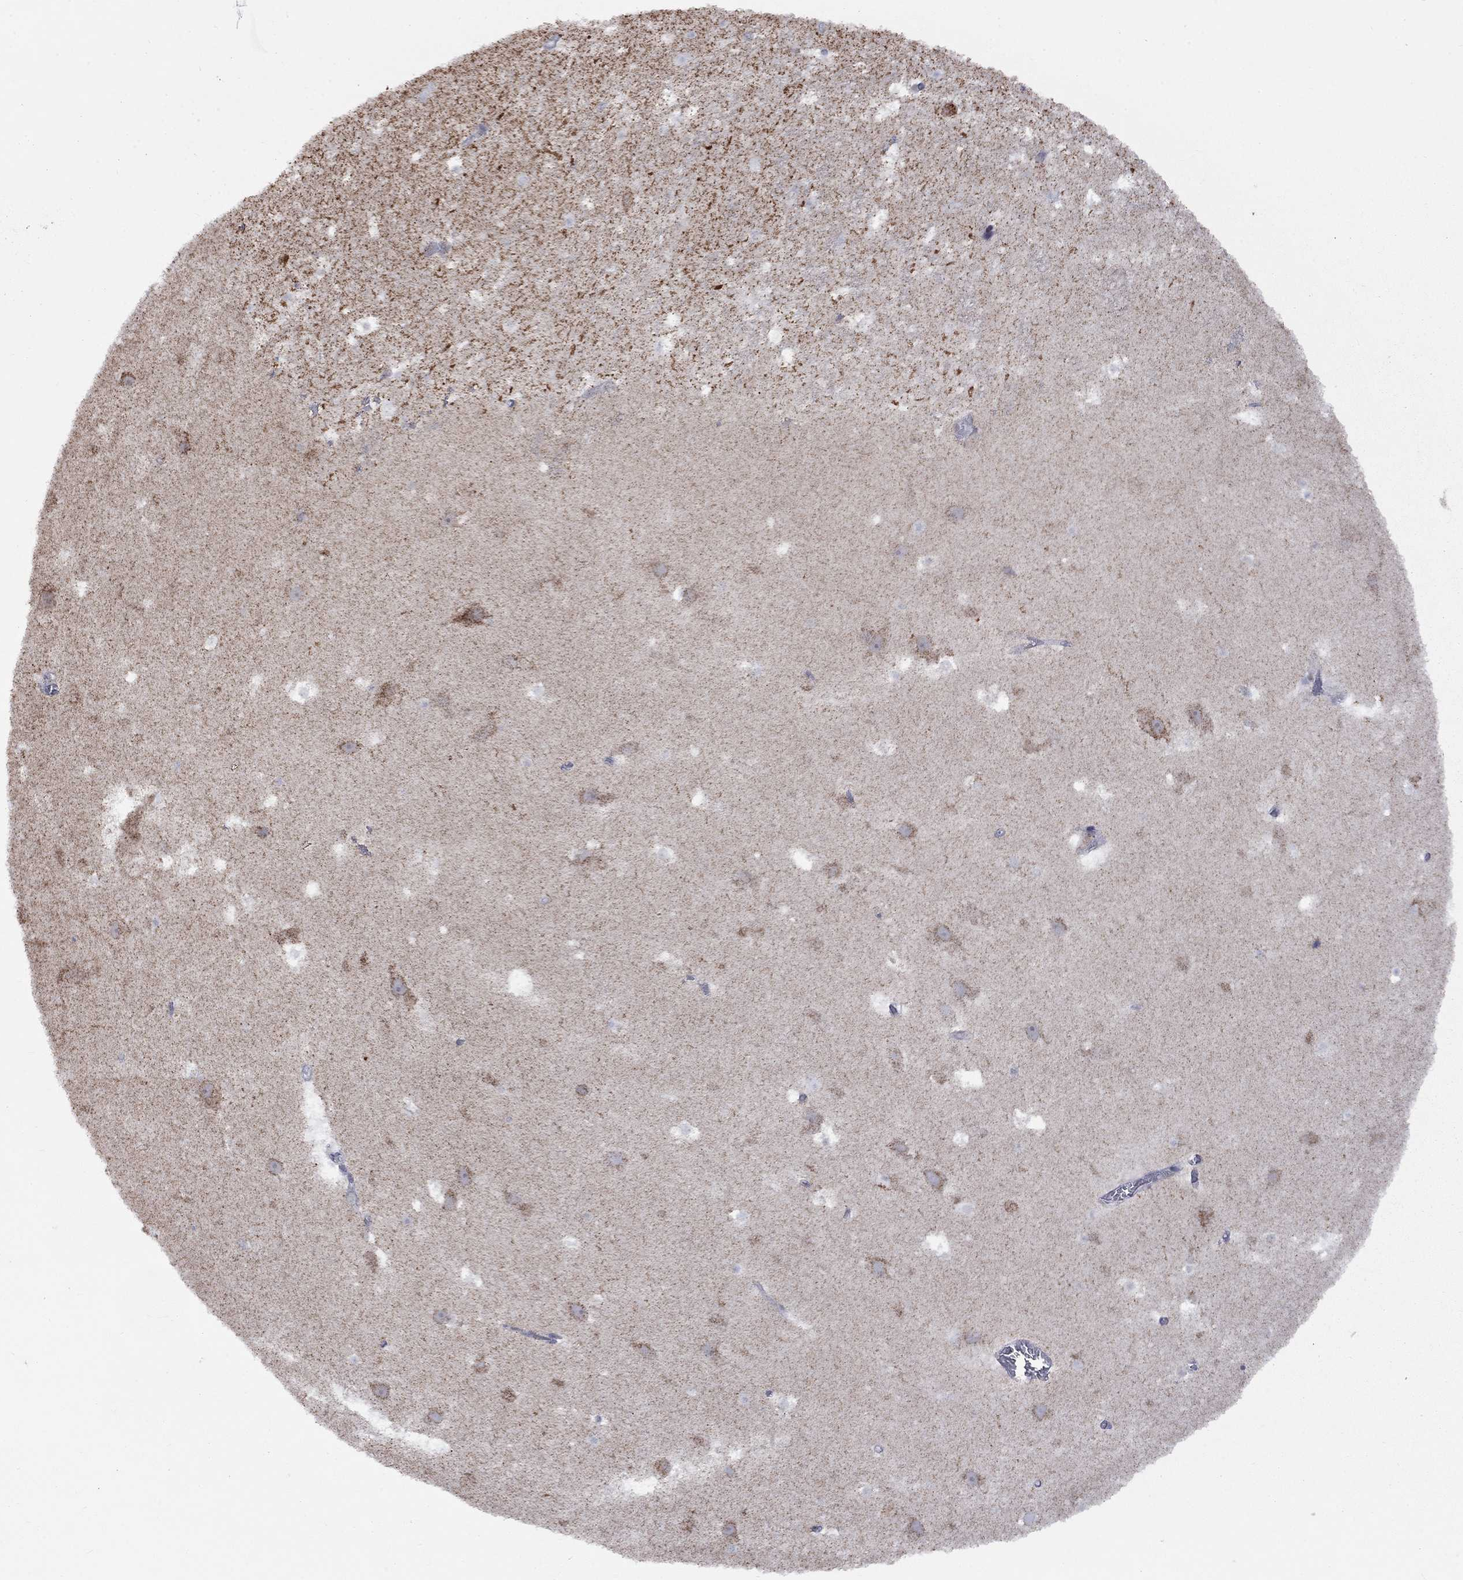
{"staining": {"intensity": "negative", "quantity": "none", "location": "none"}, "tissue": "hippocampus", "cell_type": "Glial cells", "image_type": "normal", "snomed": [{"axis": "morphology", "description": "Normal tissue, NOS"}, {"axis": "topography", "description": "Hippocampus"}], "caption": "Glial cells show no significant protein staining in normal hippocampus.", "gene": "KCNJ16", "patient": {"sex": "male", "age": 26}}